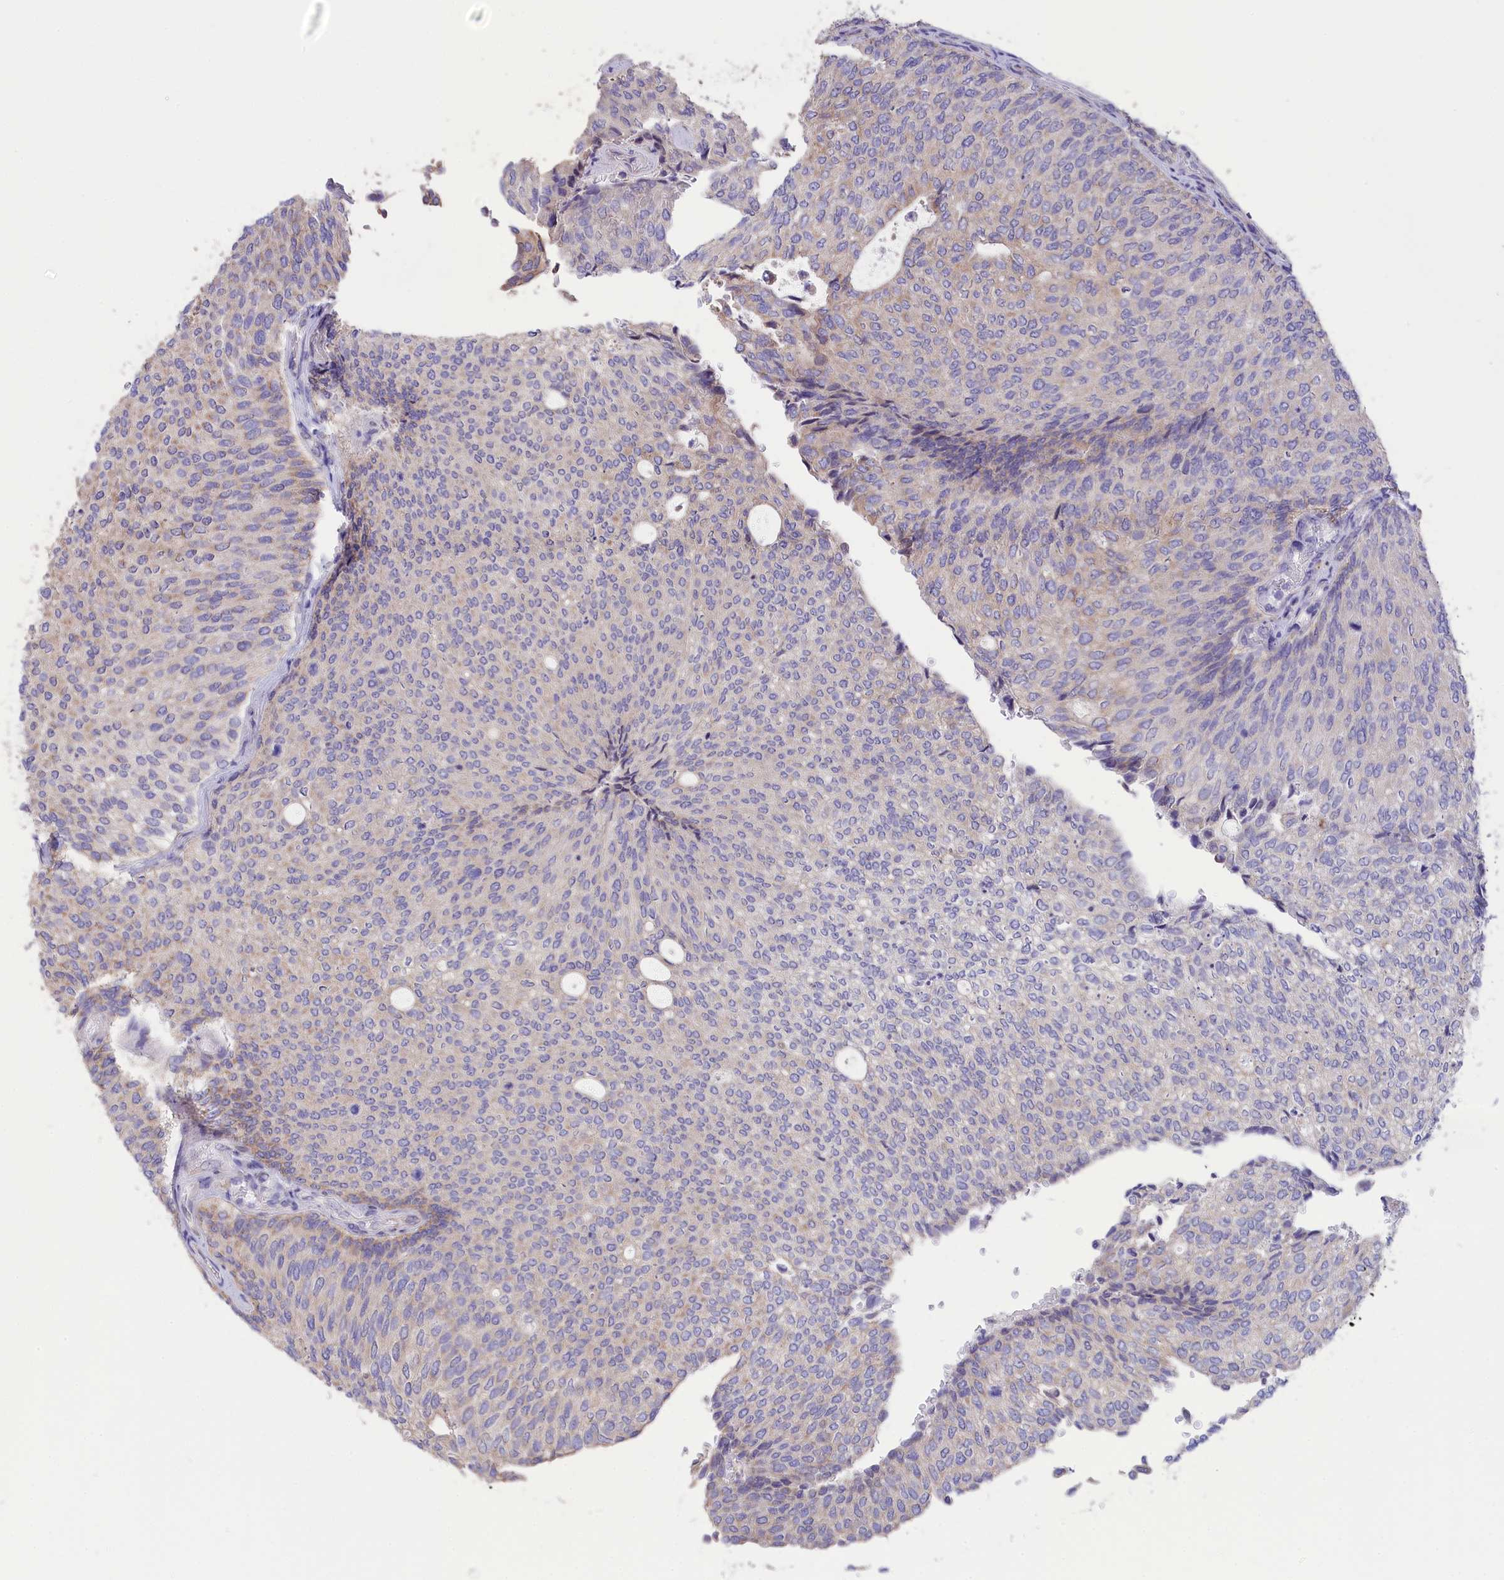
{"staining": {"intensity": "weak", "quantity": "<25%", "location": "cytoplasmic/membranous"}, "tissue": "urothelial cancer", "cell_type": "Tumor cells", "image_type": "cancer", "snomed": [{"axis": "morphology", "description": "Urothelial carcinoma, Low grade"}, {"axis": "topography", "description": "Urinary bladder"}], "caption": "IHC photomicrograph of neoplastic tissue: low-grade urothelial carcinoma stained with DAB reveals no significant protein positivity in tumor cells.", "gene": "CYP2U1", "patient": {"sex": "female", "age": 79}}